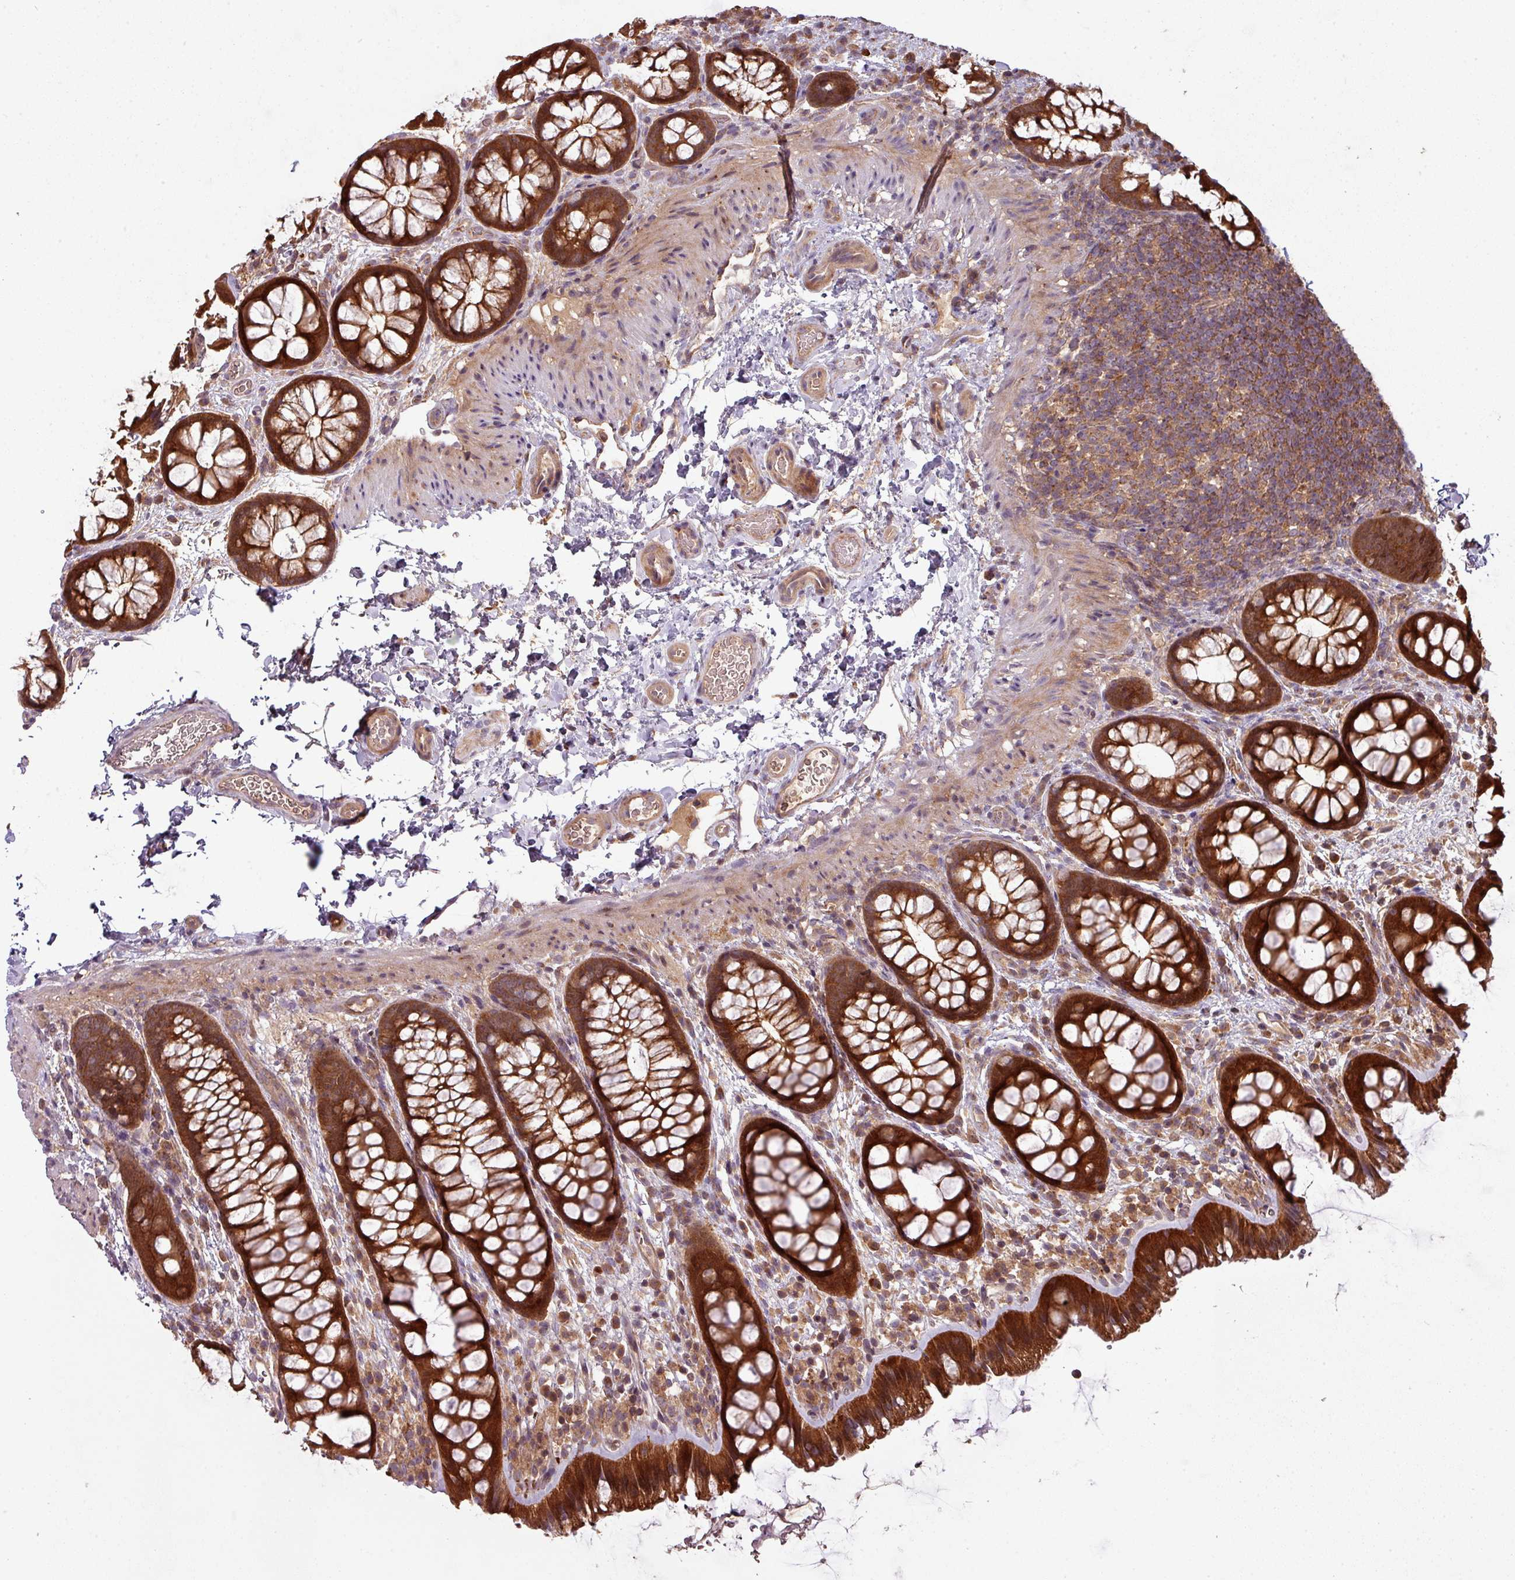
{"staining": {"intensity": "moderate", "quantity": ">75%", "location": "cytoplasmic/membranous"}, "tissue": "colon", "cell_type": "Endothelial cells", "image_type": "normal", "snomed": [{"axis": "morphology", "description": "Normal tissue, NOS"}, {"axis": "topography", "description": "Colon"}], "caption": "IHC image of normal colon stained for a protein (brown), which exhibits medium levels of moderate cytoplasmic/membranous positivity in approximately >75% of endothelial cells.", "gene": "GSKIP", "patient": {"sex": "male", "age": 46}}